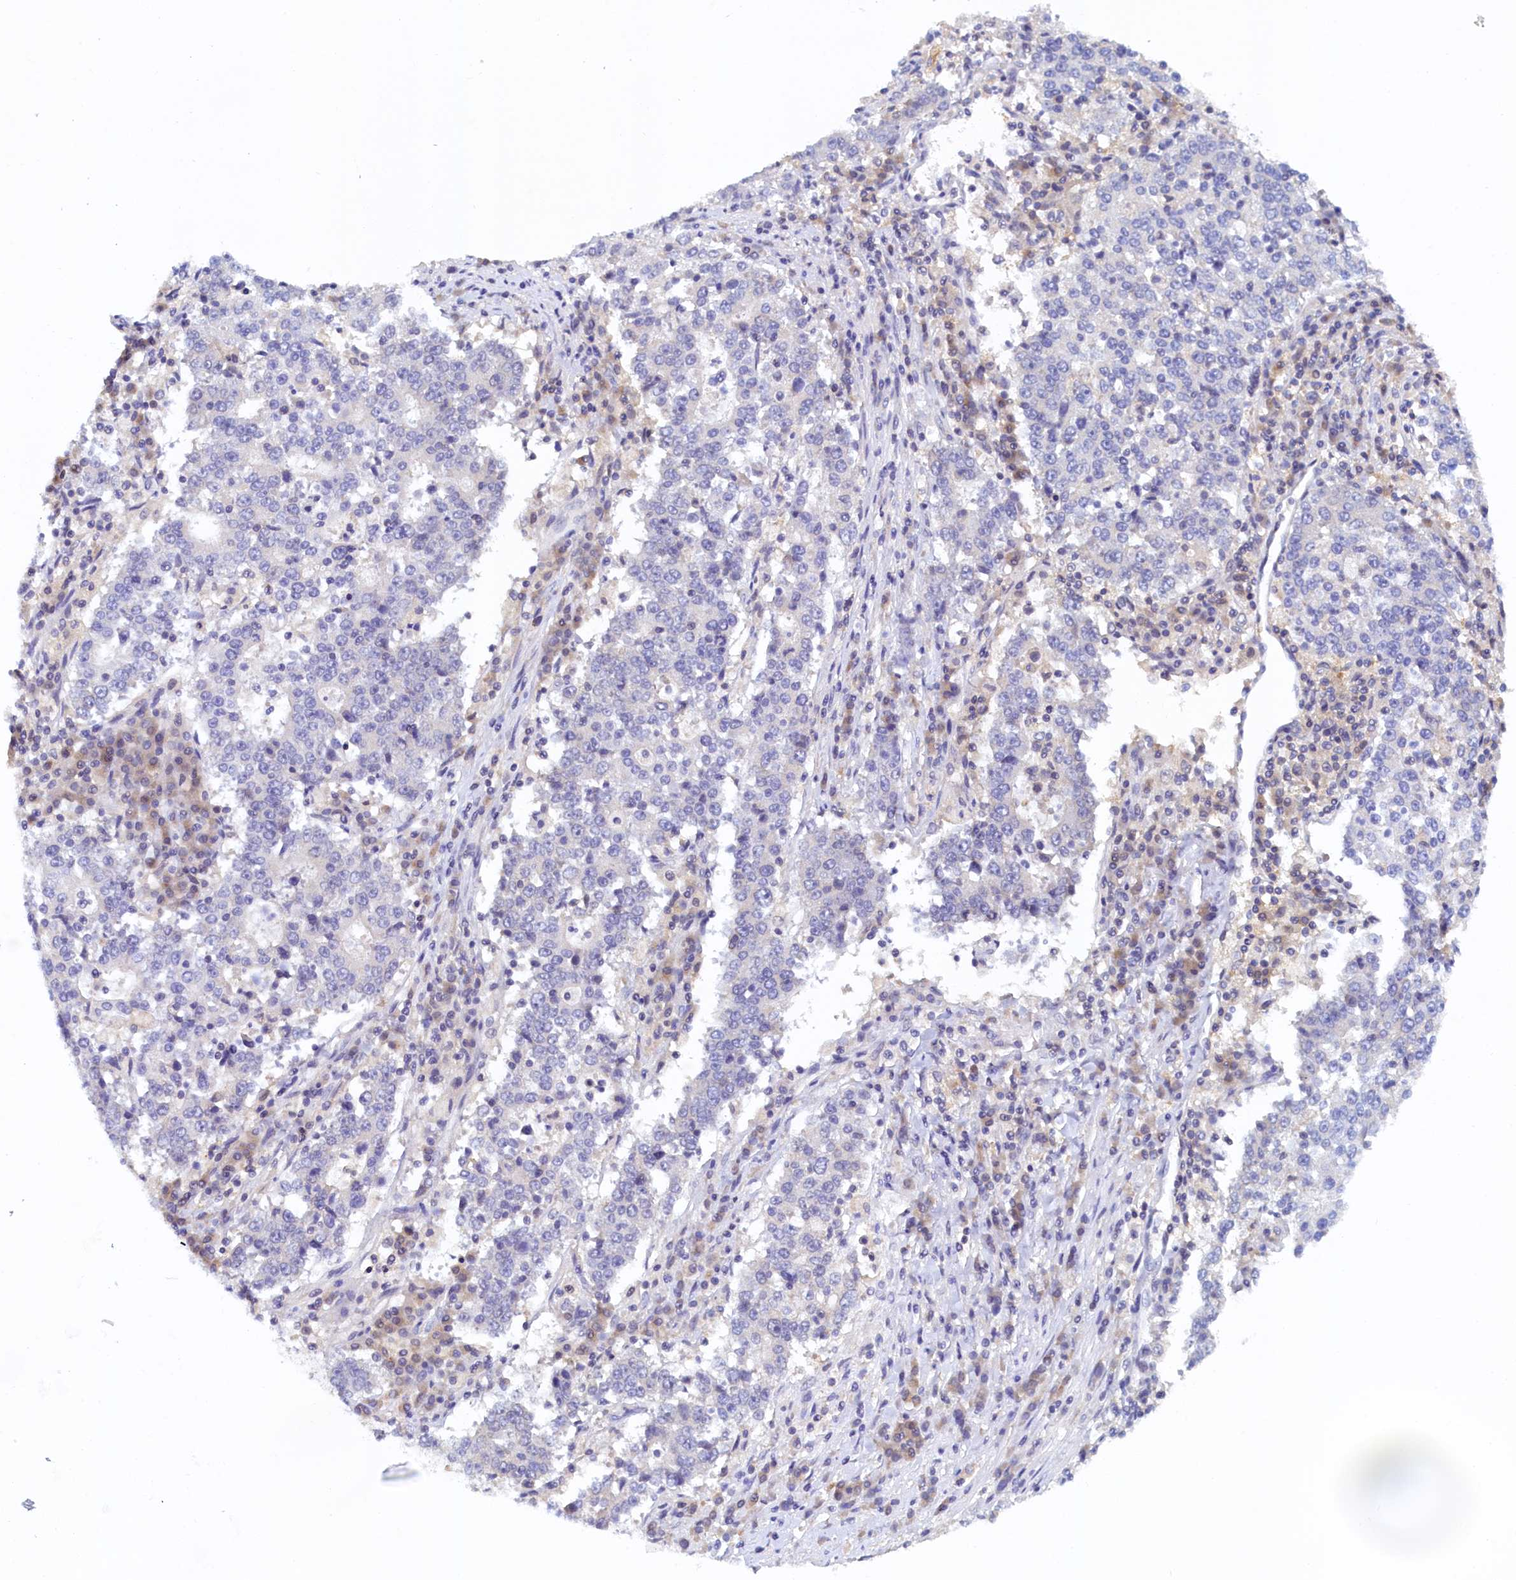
{"staining": {"intensity": "negative", "quantity": "none", "location": "none"}, "tissue": "stomach cancer", "cell_type": "Tumor cells", "image_type": "cancer", "snomed": [{"axis": "morphology", "description": "Adenocarcinoma, NOS"}, {"axis": "topography", "description": "Stomach"}], "caption": "DAB immunohistochemical staining of human adenocarcinoma (stomach) displays no significant positivity in tumor cells.", "gene": "PAAF1", "patient": {"sex": "male", "age": 59}}